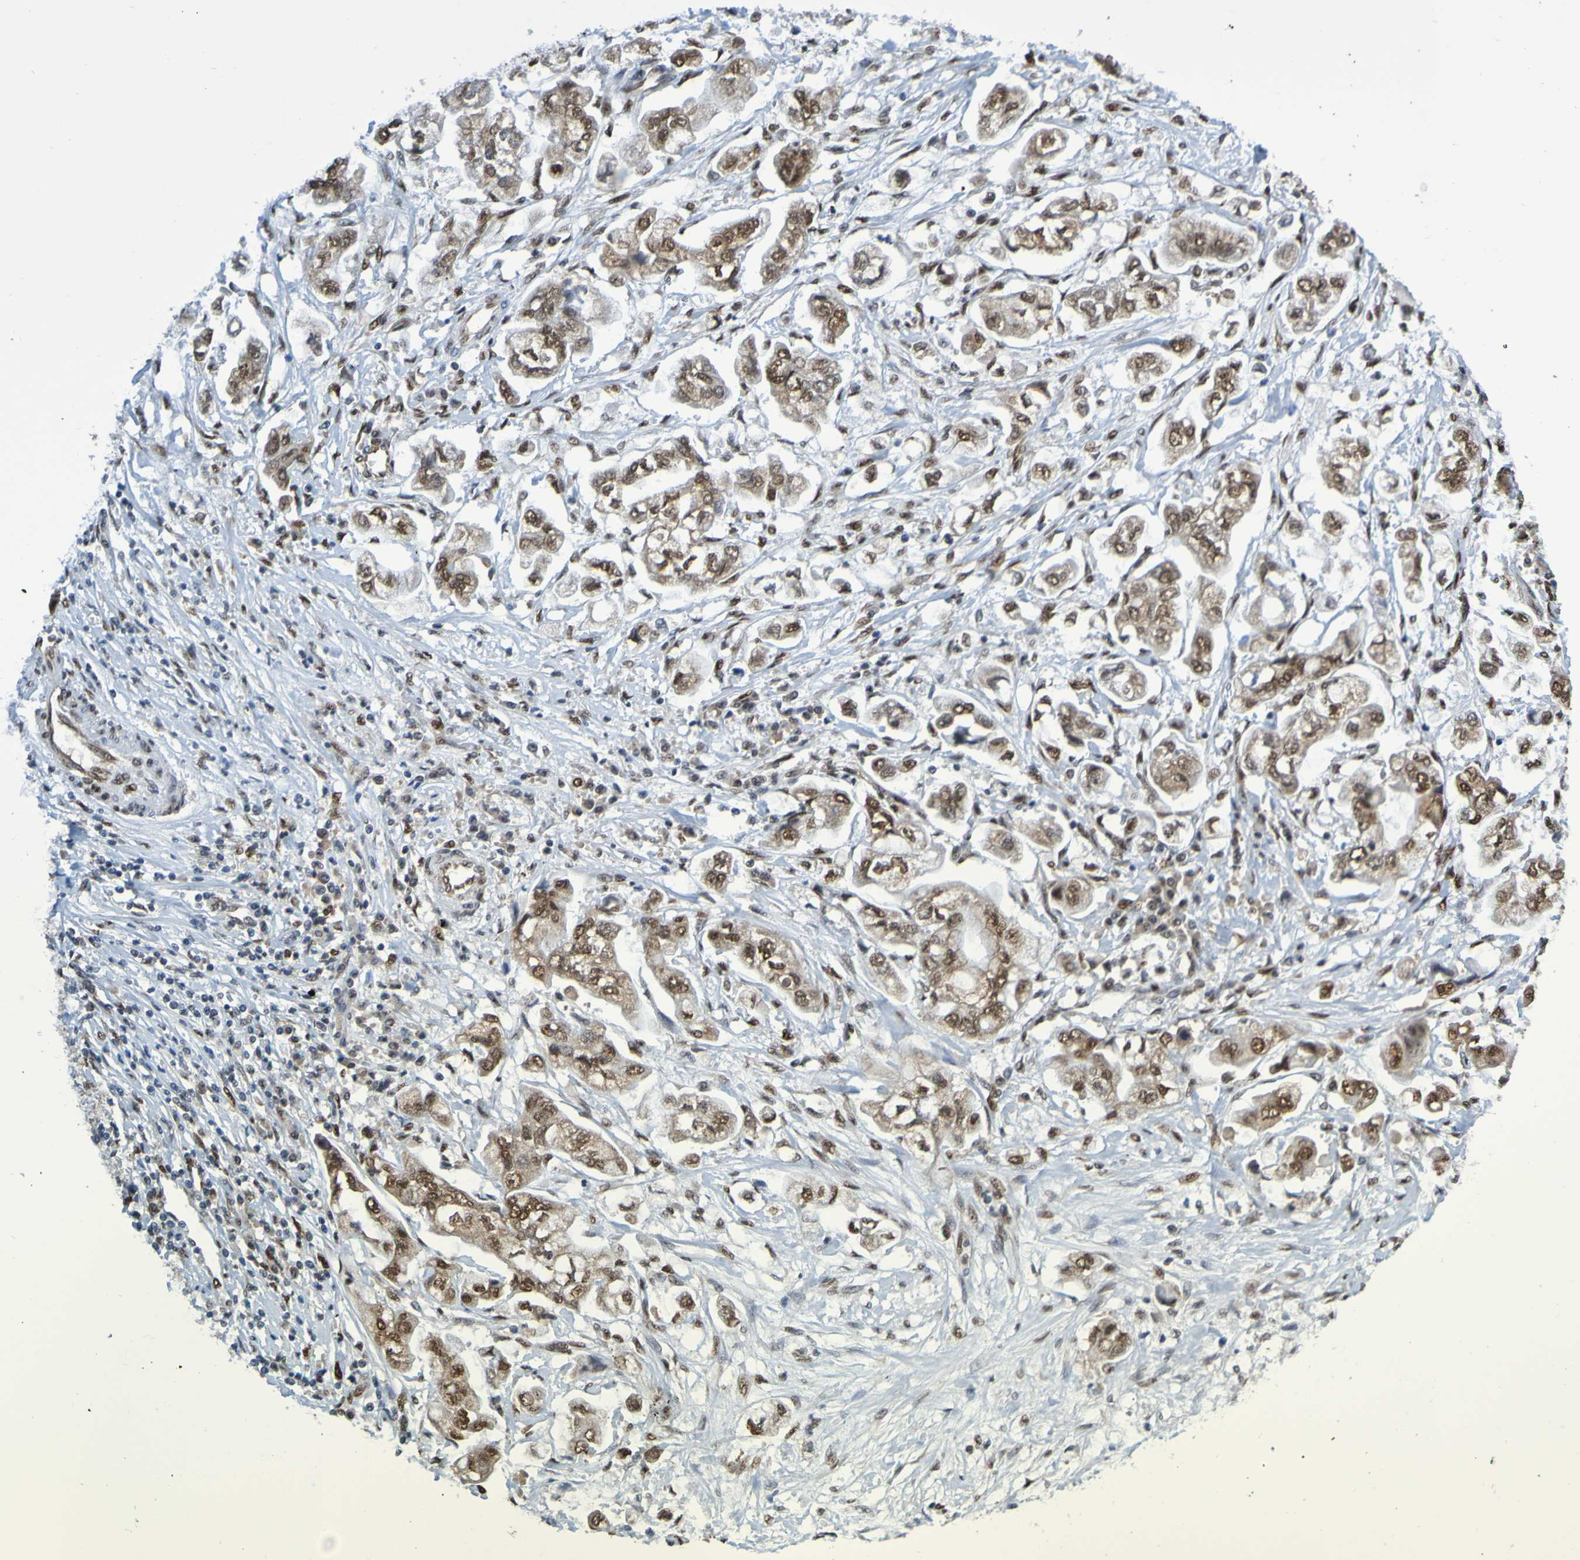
{"staining": {"intensity": "moderate", "quantity": ">75%", "location": "nuclear"}, "tissue": "stomach cancer", "cell_type": "Tumor cells", "image_type": "cancer", "snomed": [{"axis": "morphology", "description": "Adenocarcinoma, NOS"}, {"axis": "topography", "description": "Stomach"}], "caption": "Immunohistochemical staining of human adenocarcinoma (stomach) demonstrates medium levels of moderate nuclear staining in approximately >75% of tumor cells.", "gene": "HDAC2", "patient": {"sex": "male", "age": 62}}